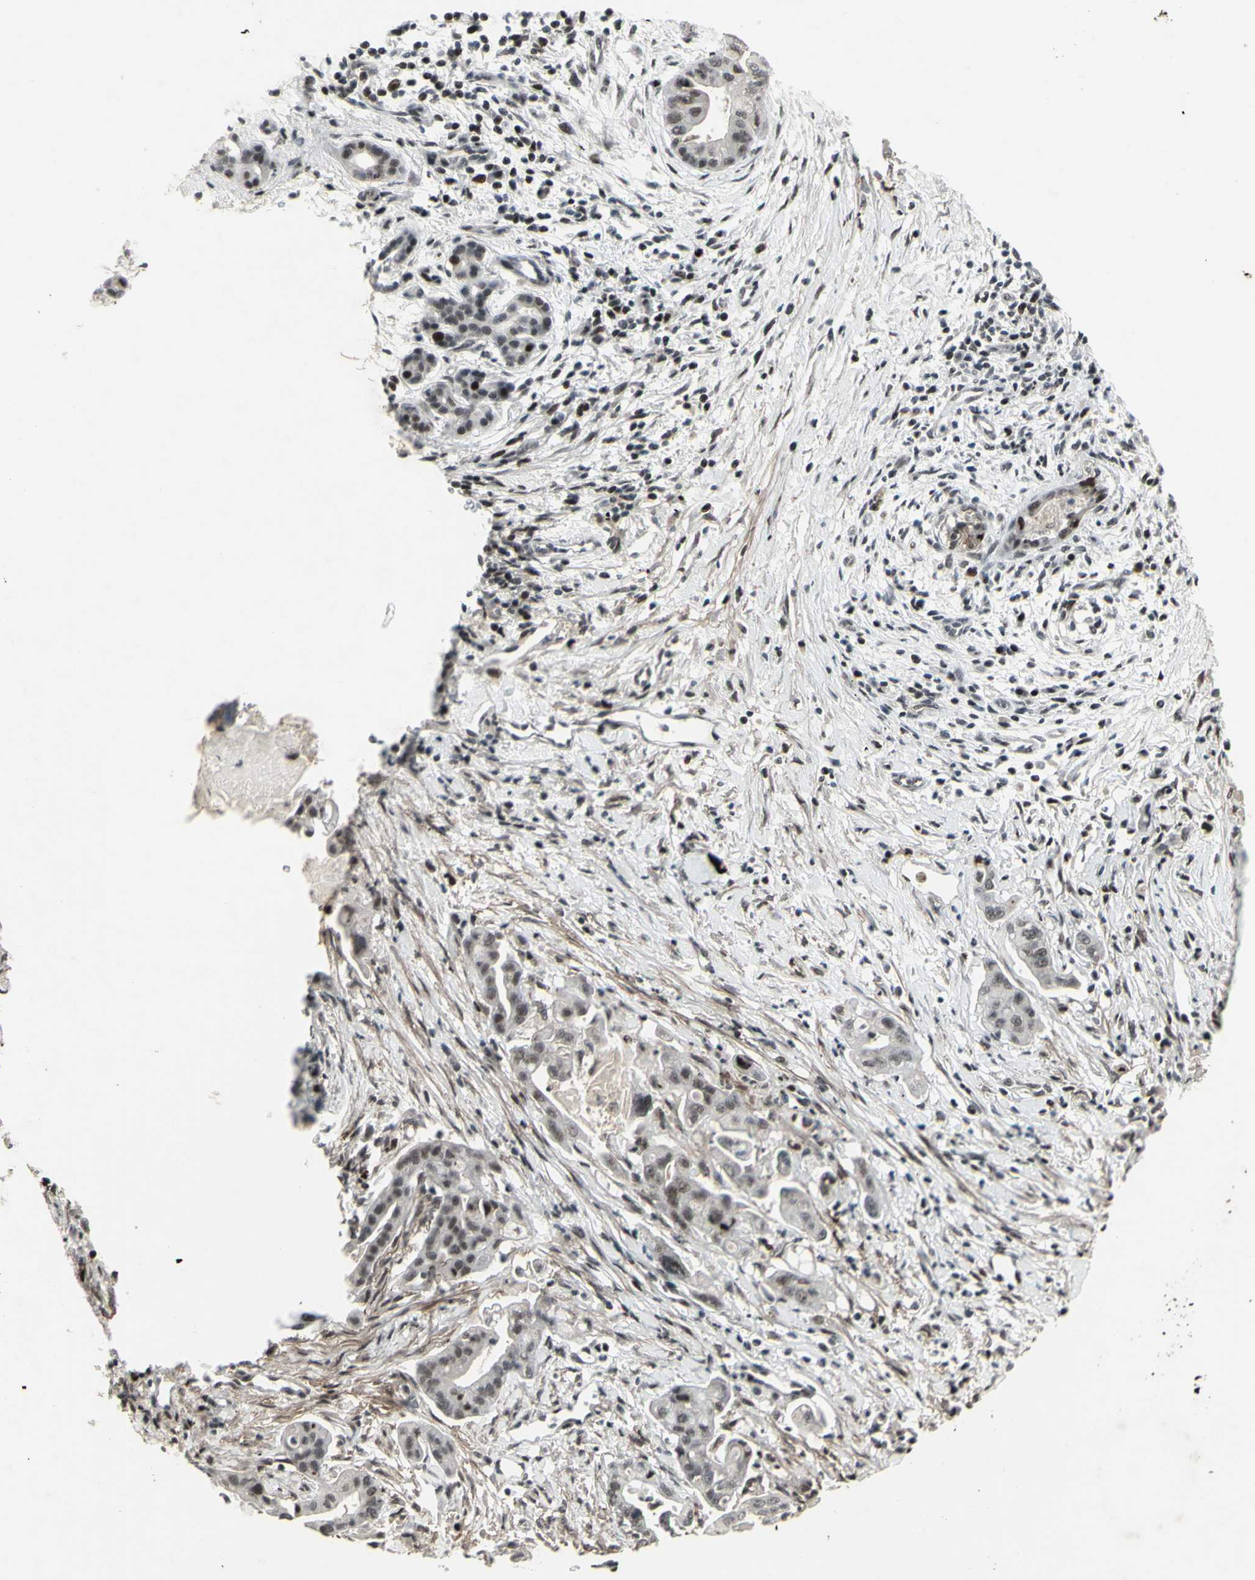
{"staining": {"intensity": "strong", "quantity": "25%-75%", "location": "nuclear"}, "tissue": "pancreatic cancer", "cell_type": "Tumor cells", "image_type": "cancer", "snomed": [{"axis": "morphology", "description": "Adenocarcinoma, NOS"}, {"axis": "topography", "description": "Pancreas"}], "caption": "Immunohistochemical staining of human pancreatic cancer demonstrates high levels of strong nuclear expression in about 25%-75% of tumor cells.", "gene": "SUPT6H", "patient": {"sex": "female", "age": 75}}